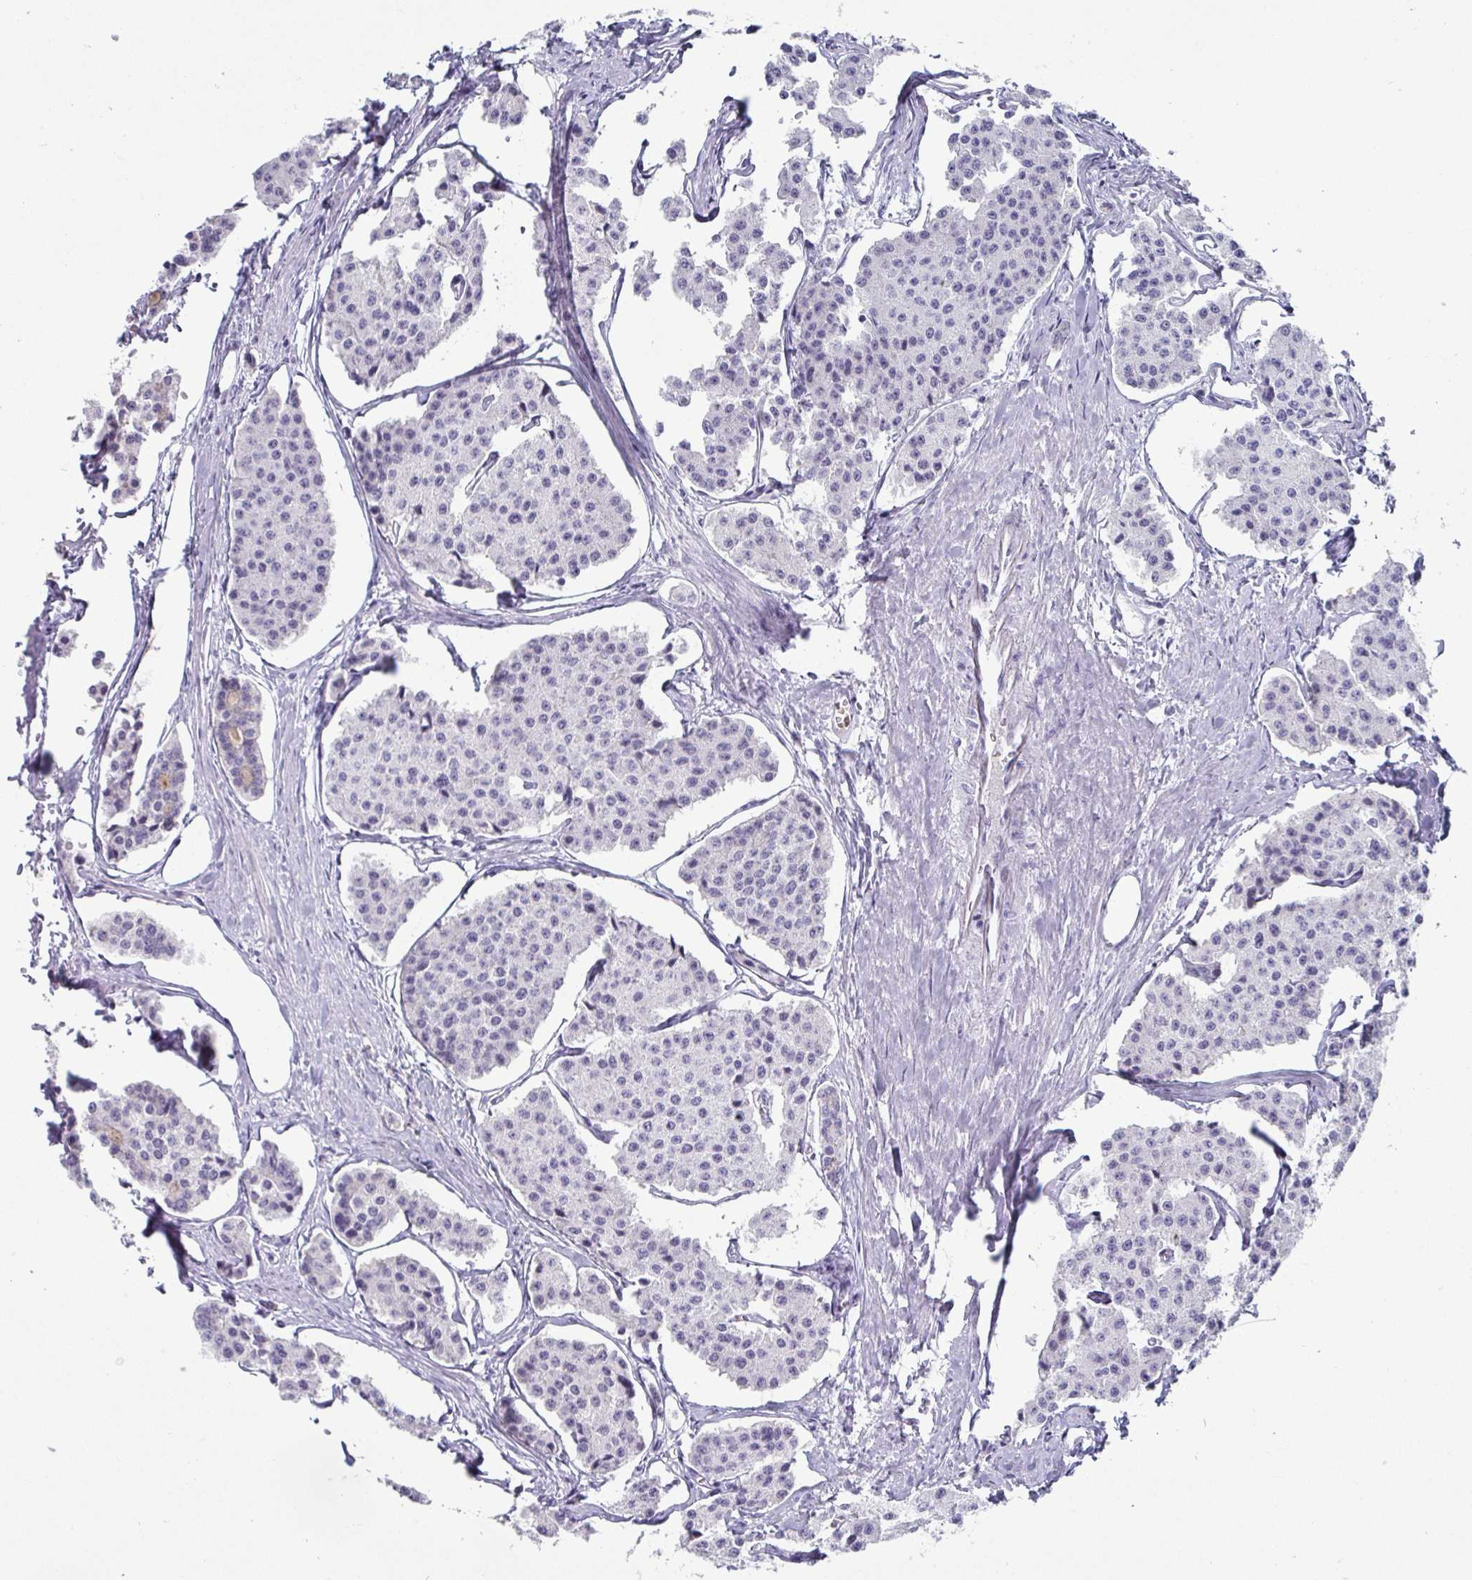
{"staining": {"intensity": "negative", "quantity": "none", "location": "none"}, "tissue": "carcinoid", "cell_type": "Tumor cells", "image_type": "cancer", "snomed": [{"axis": "morphology", "description": "Carcinoid, malignant, NOS"}, {"axis": "topography", "description": "Small intestine"}], "caption": "There is no significant positivity in tumor cells of carcinoid.", "gene": "VSIG10L", "patient": {"sex": "female", "age": 65}}